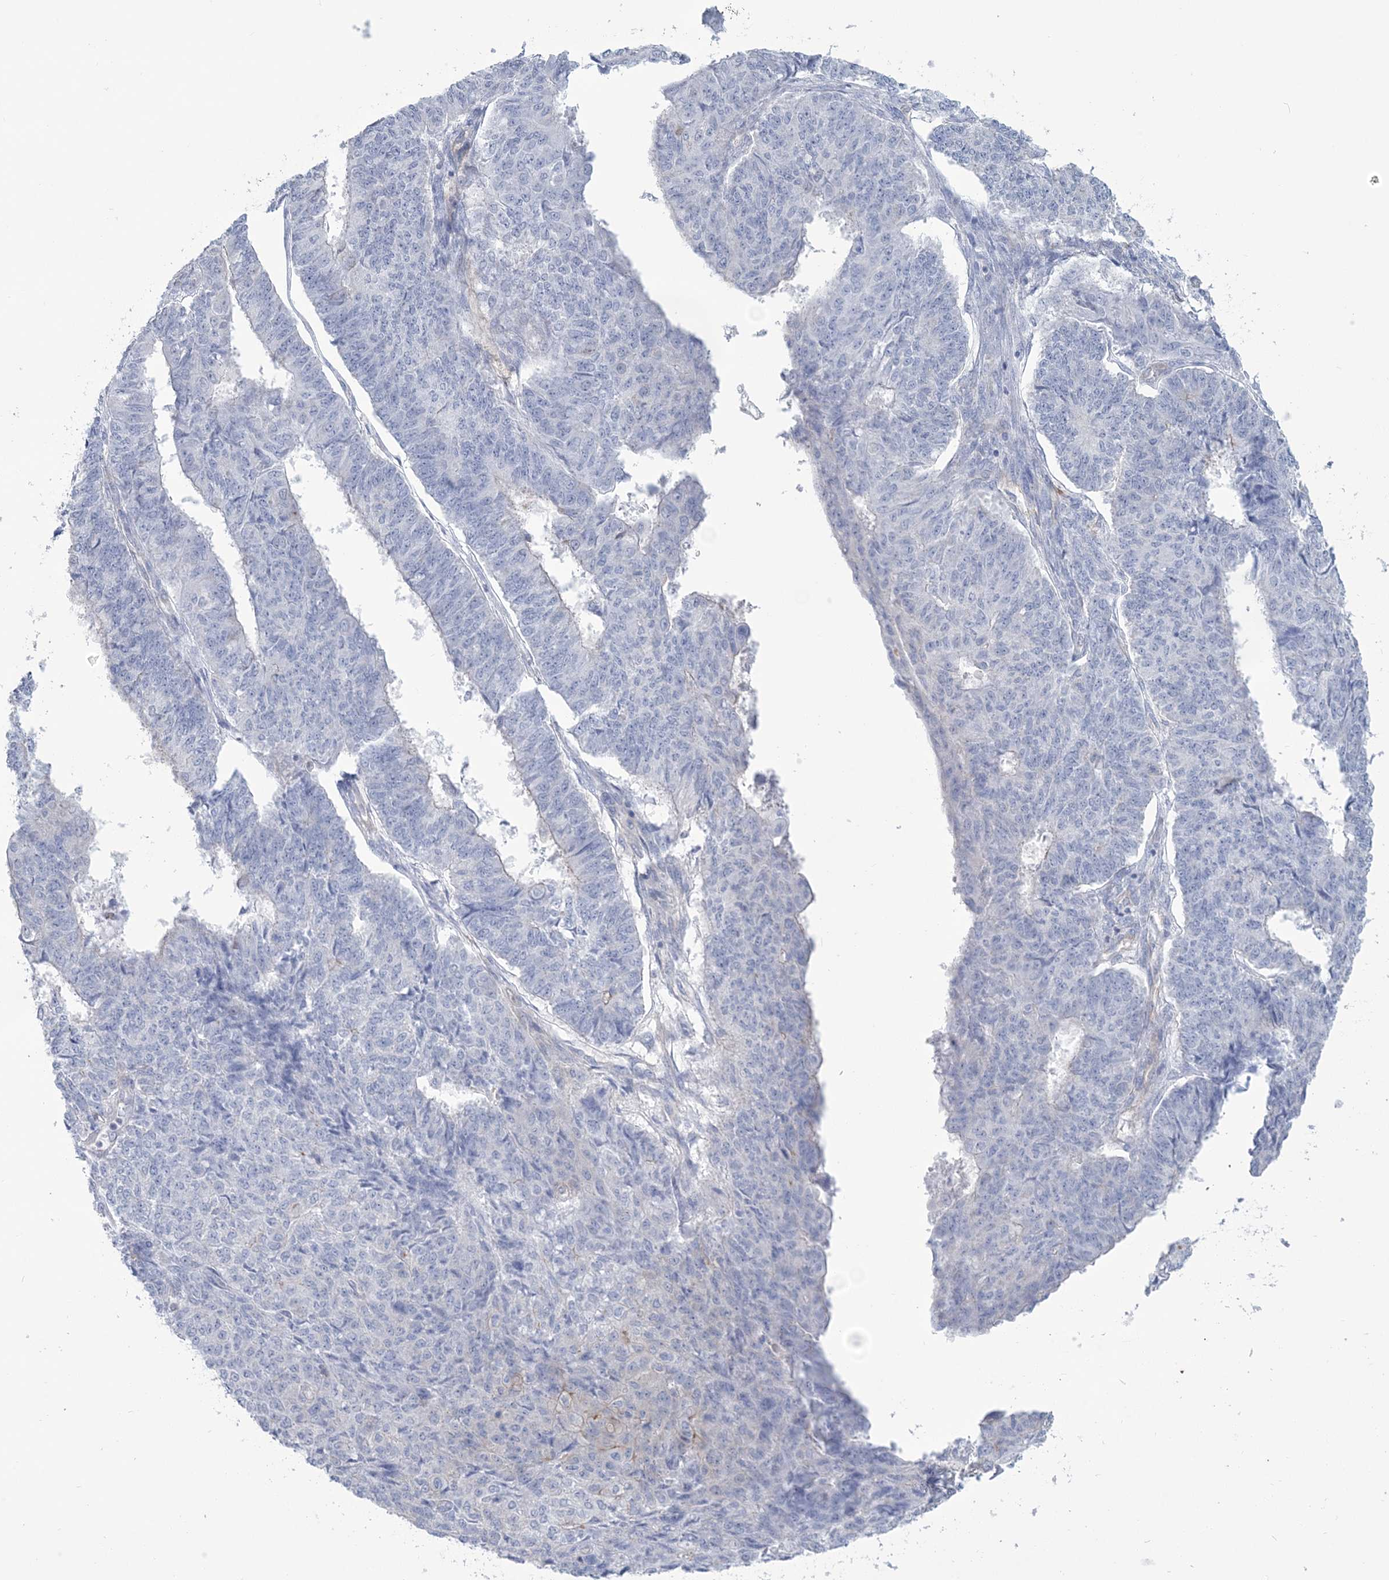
{"staining": {"intensity": "negative", "quantity": "none", "location": "none"}, "tissue": "endometrial cancer", "cell_type": "Tumor cells", "image_type": "cancer", "snomed": [{"axis": "morphology", "description": "Adenocarcinoma, NOS"}, {"axis": "topography", "description": "Endometrium"}], "caption": "Immunohistochemistry (IHC) histopathology image of endometrial cancer stained for a protein (brown), which exhibits no positivity in tumor cells.", "gene": "RAB11FIP5", "patient": {"sex": "female", "age": 32}}